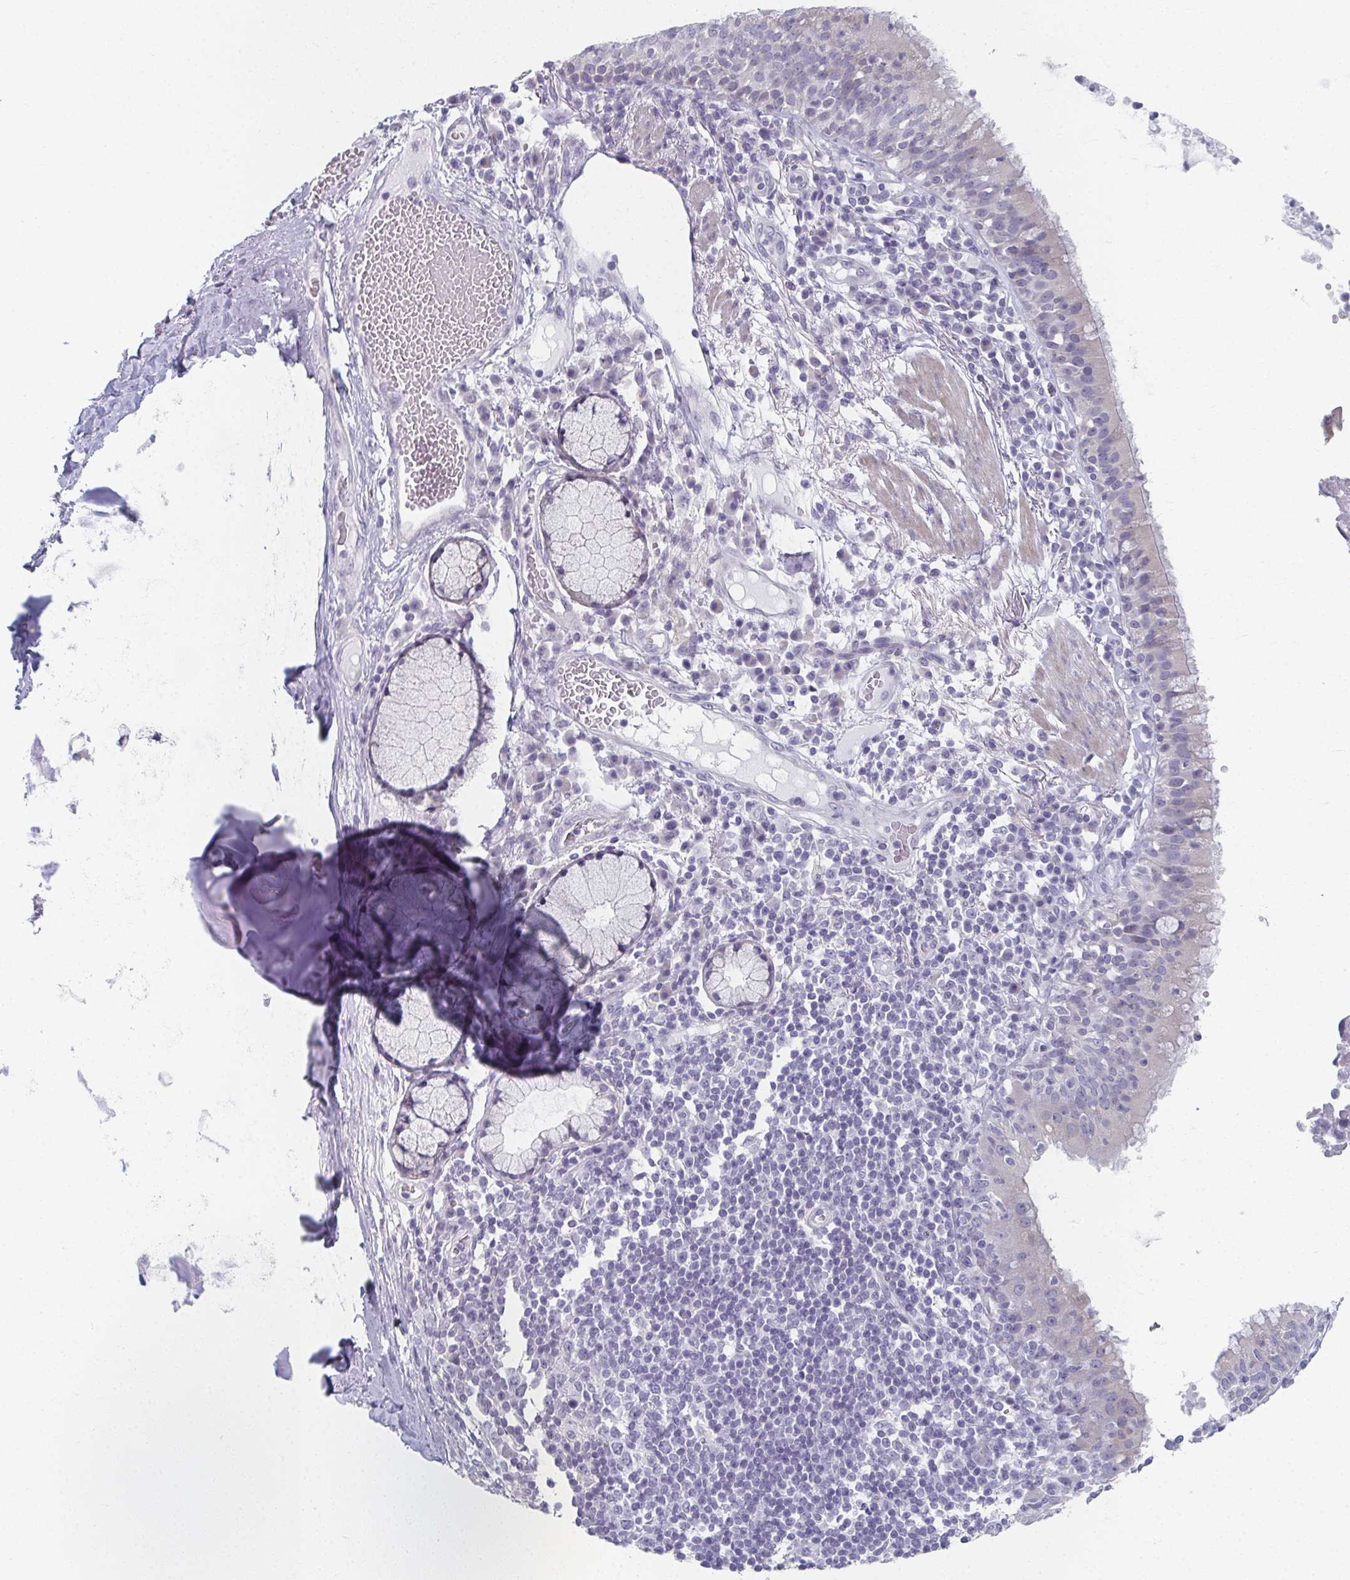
{"staining": {"intensity": "negative", "quantity": "none", "location": "none"}, "tissue": "bronchus", "cell_type": "Respiratory epithelial cells", "image_type": "normal", "snomed": [{"axis": "morphology", "description": "Normal tissue, NOS"}, {"axis": "topography", "description": "Cartilage tissue"}, {"axis": "topography", "description": "Bronchus"}], "caption": "This is a image of immunohistochemistry (IHC) staining of normal bronchus, which shows no positivity in respiratory epithelial cells.", "gene": "CAMKV", "patient": {"sex": "male", "age": 56}}